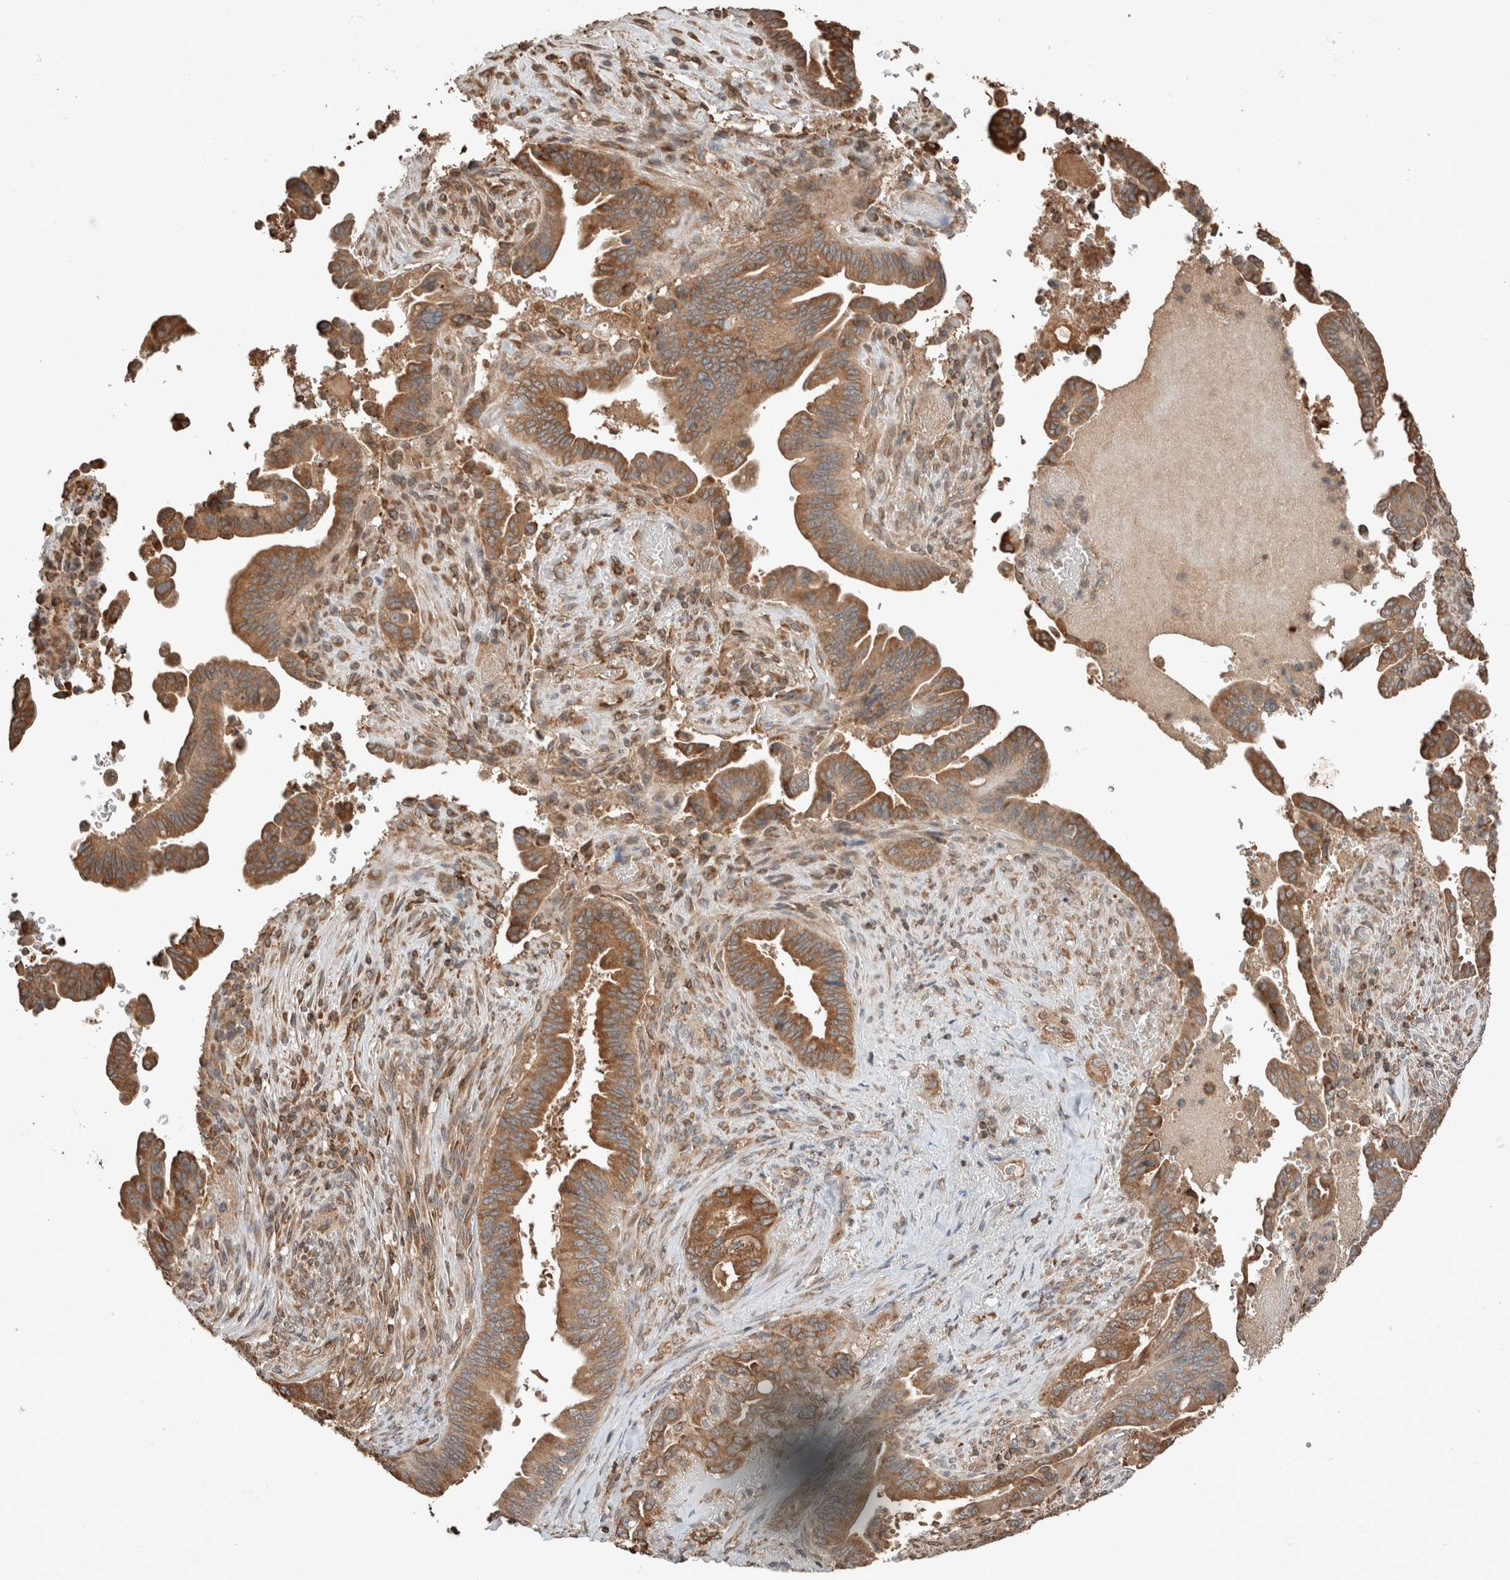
{"staining": {"intensity": "moderate", "quantity": ">75%", "location": "cytoplasmic/membranous"}, "tissue": "pancreatic cancer", "cell_type": "Tumor cells", "image_type": "cancer", "snomed": [{"axis": "morphology", "description": "Adenocarcinoma, NOS"}, {"axis": "topography", "description": "Pancreas"}], "caption": "This is a photomicrograph of IHC staining of pancreatic adenocarcinoma, which shows moderate staining in the cytoplasmic/membranous of tumor cells.", "gene": "ERAP2", "patient": {"sex": "male", "age": 70}}